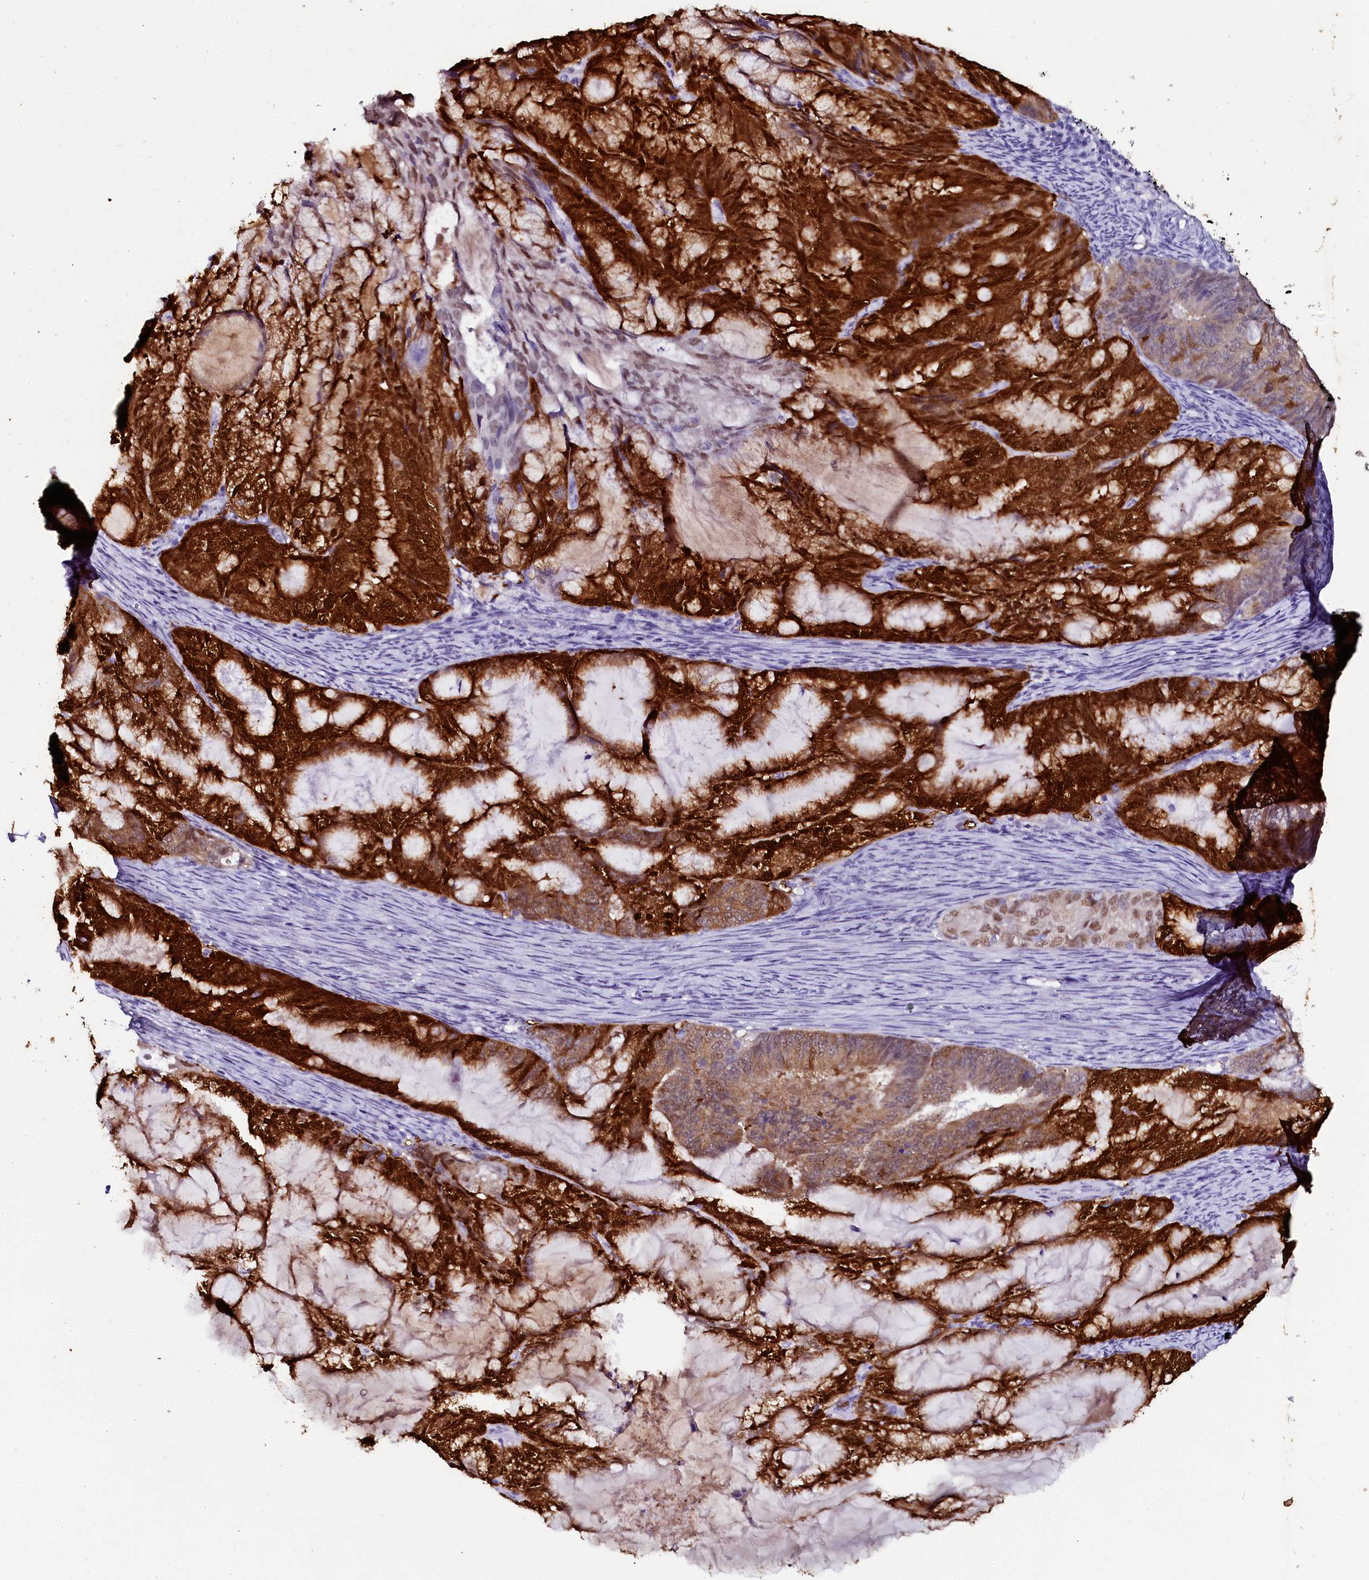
{"staining": {"intensity": "strong", "quantity": ">75%", "location": "cytoplasmic/membranous,nuclear"}, "tissue": "endometrial cancer", "cell_type": "Tumor cells", "image_type": "cancer", "snomed": [{"axis": "morphology", "description": "Adenocarcinoma, NOS"}, {"axis": "topography", "description": "Endometrium"}], "caption": "Strong cytoplasmic/membranous and nuclear positivity for a protein is identified in approximately >75% of tumor cells of endometrial adenocarcinoma using IHC.", "gene": "SORD", "patient": {"sex": "female", "age": 86}}